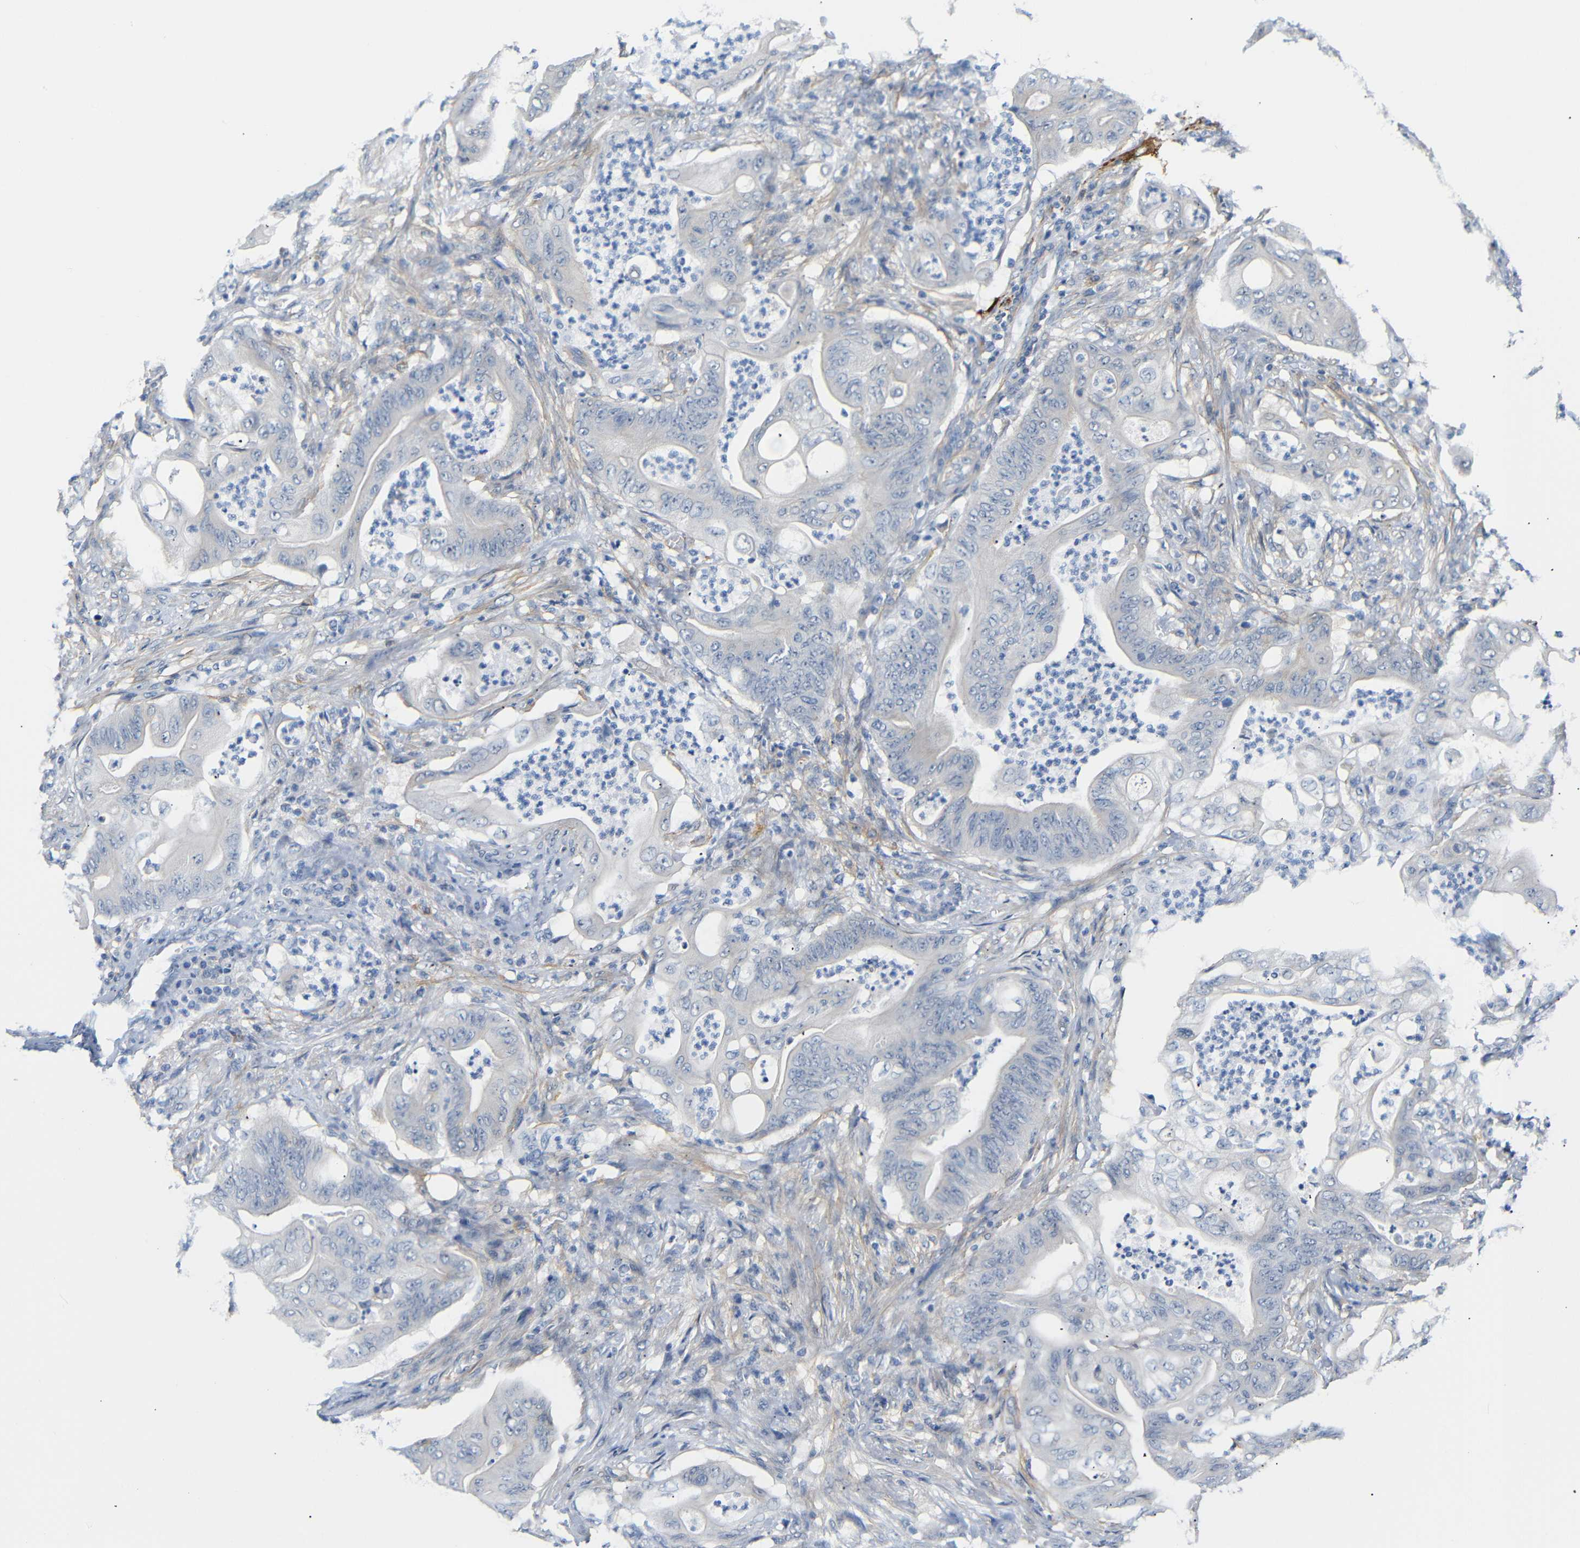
{"staining": {"intensity": "weak", "quantity": "<25%", "location": "cytoplasmic/membranous"}, "tissue": "stomach cancer", "cell_type": "Tumor cells", "image_type": "cancer", "snomed": [{"axis": "morphology", "description": "Adenocarcinoma, NOS"}, {"axis": "topography", "description": "Stomach"}], "caption": "Tumor cells are negative for protein expression in human stomach cancer (adenocarcinoma).", "gene": "STMN3", "patient": {"sex": "female", "age": 73}}